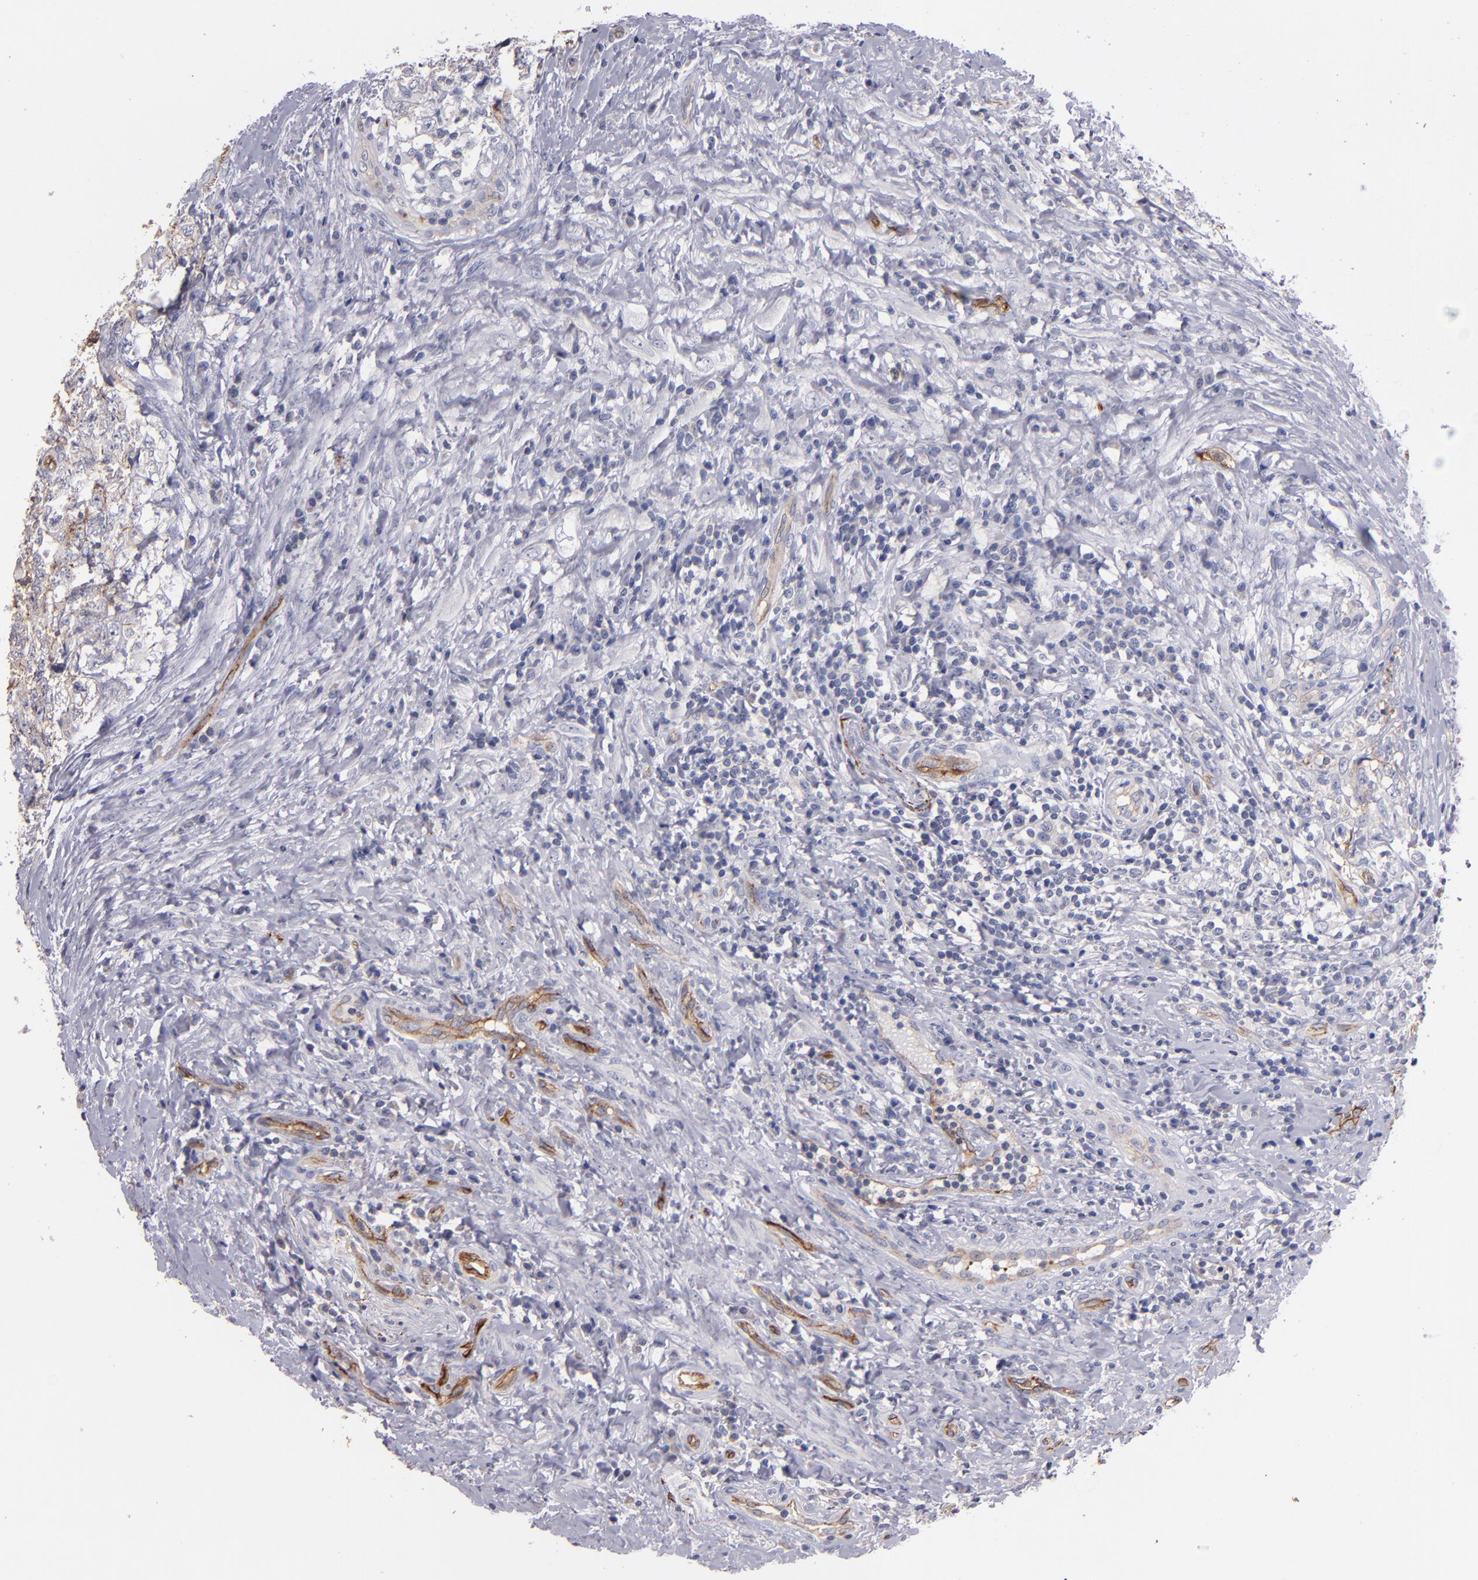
{"staining": {"intensity": "weak", "quantity": "<25%", "location": "cytoplasmic/membranous"}, "tissue": "testis cancer", "cell_type": "Tumor cells", "image_type": "cancer", "snomed": [{"axis": "morphology", "description": "Carcinoma, Embryonal, NOS"}, {"axis": "topography", "description": "Testis"}], "caption": "Immunohistochemistry (IHC) of human embryonal carcinoma (testis) shows no staining in tumor cells.", "gene": "CLDN5", "patient": {"sex": "male", "age": 31}}